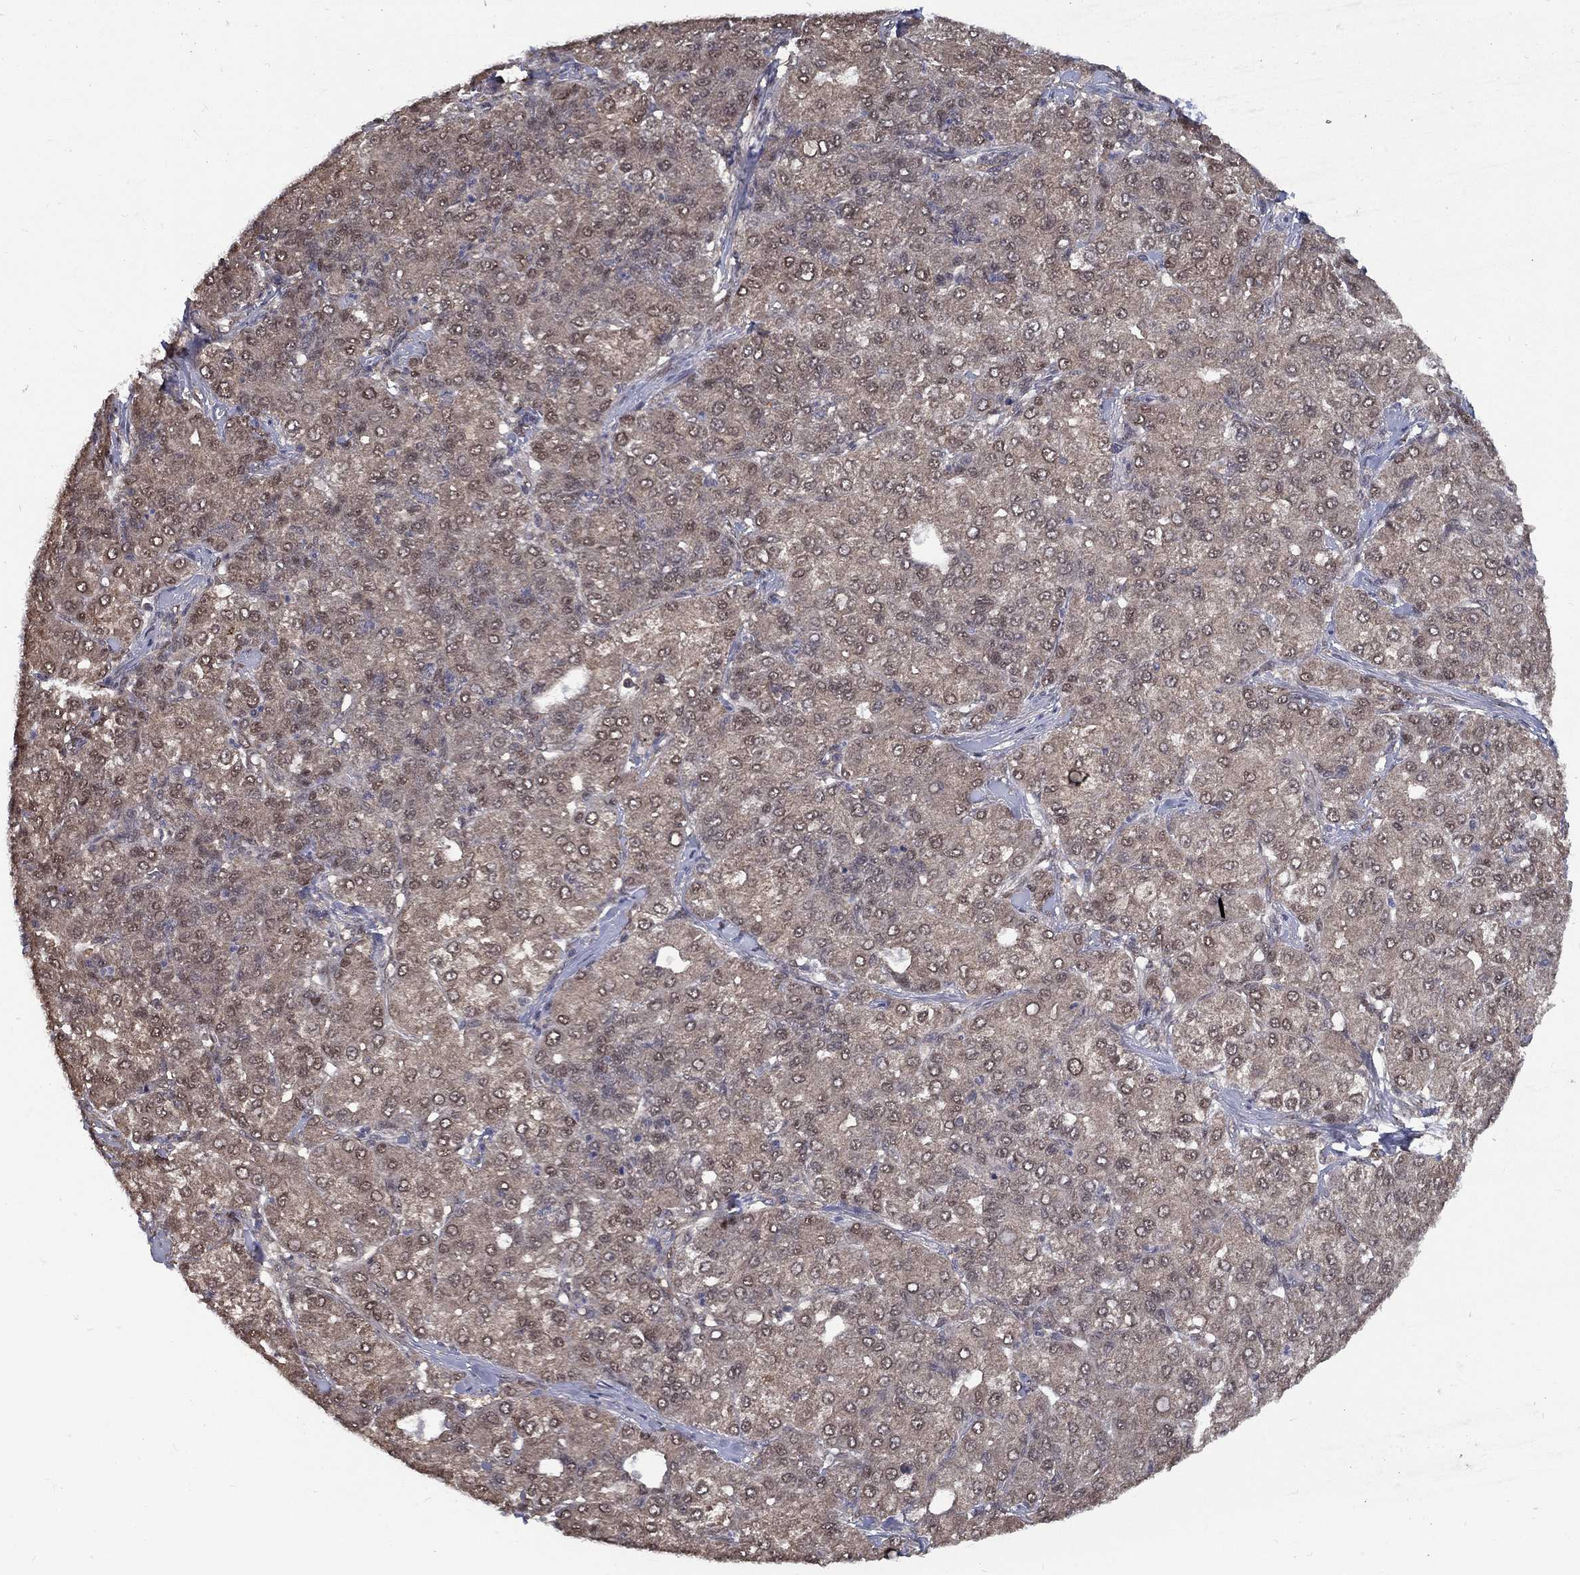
{"staining": {"intensity": "negative", "quantity": "none", "location": "none"}, "tissue": "liver cancer", "cell_type": "Tumor cells", "image_type": "cancer", "snomed": [{"axis": "morphology", "description": "Carcinoma, Hepatocellular, NOS"}, {"axis": "topography", "description": "Liver"}], "caption": "Immunohistochemical staining of human liver hepatocellular carcinoma reveals no significant positivity in tumor cells.", "gene": "CARM1", "patient": {"sex": "male", "age": 65}}